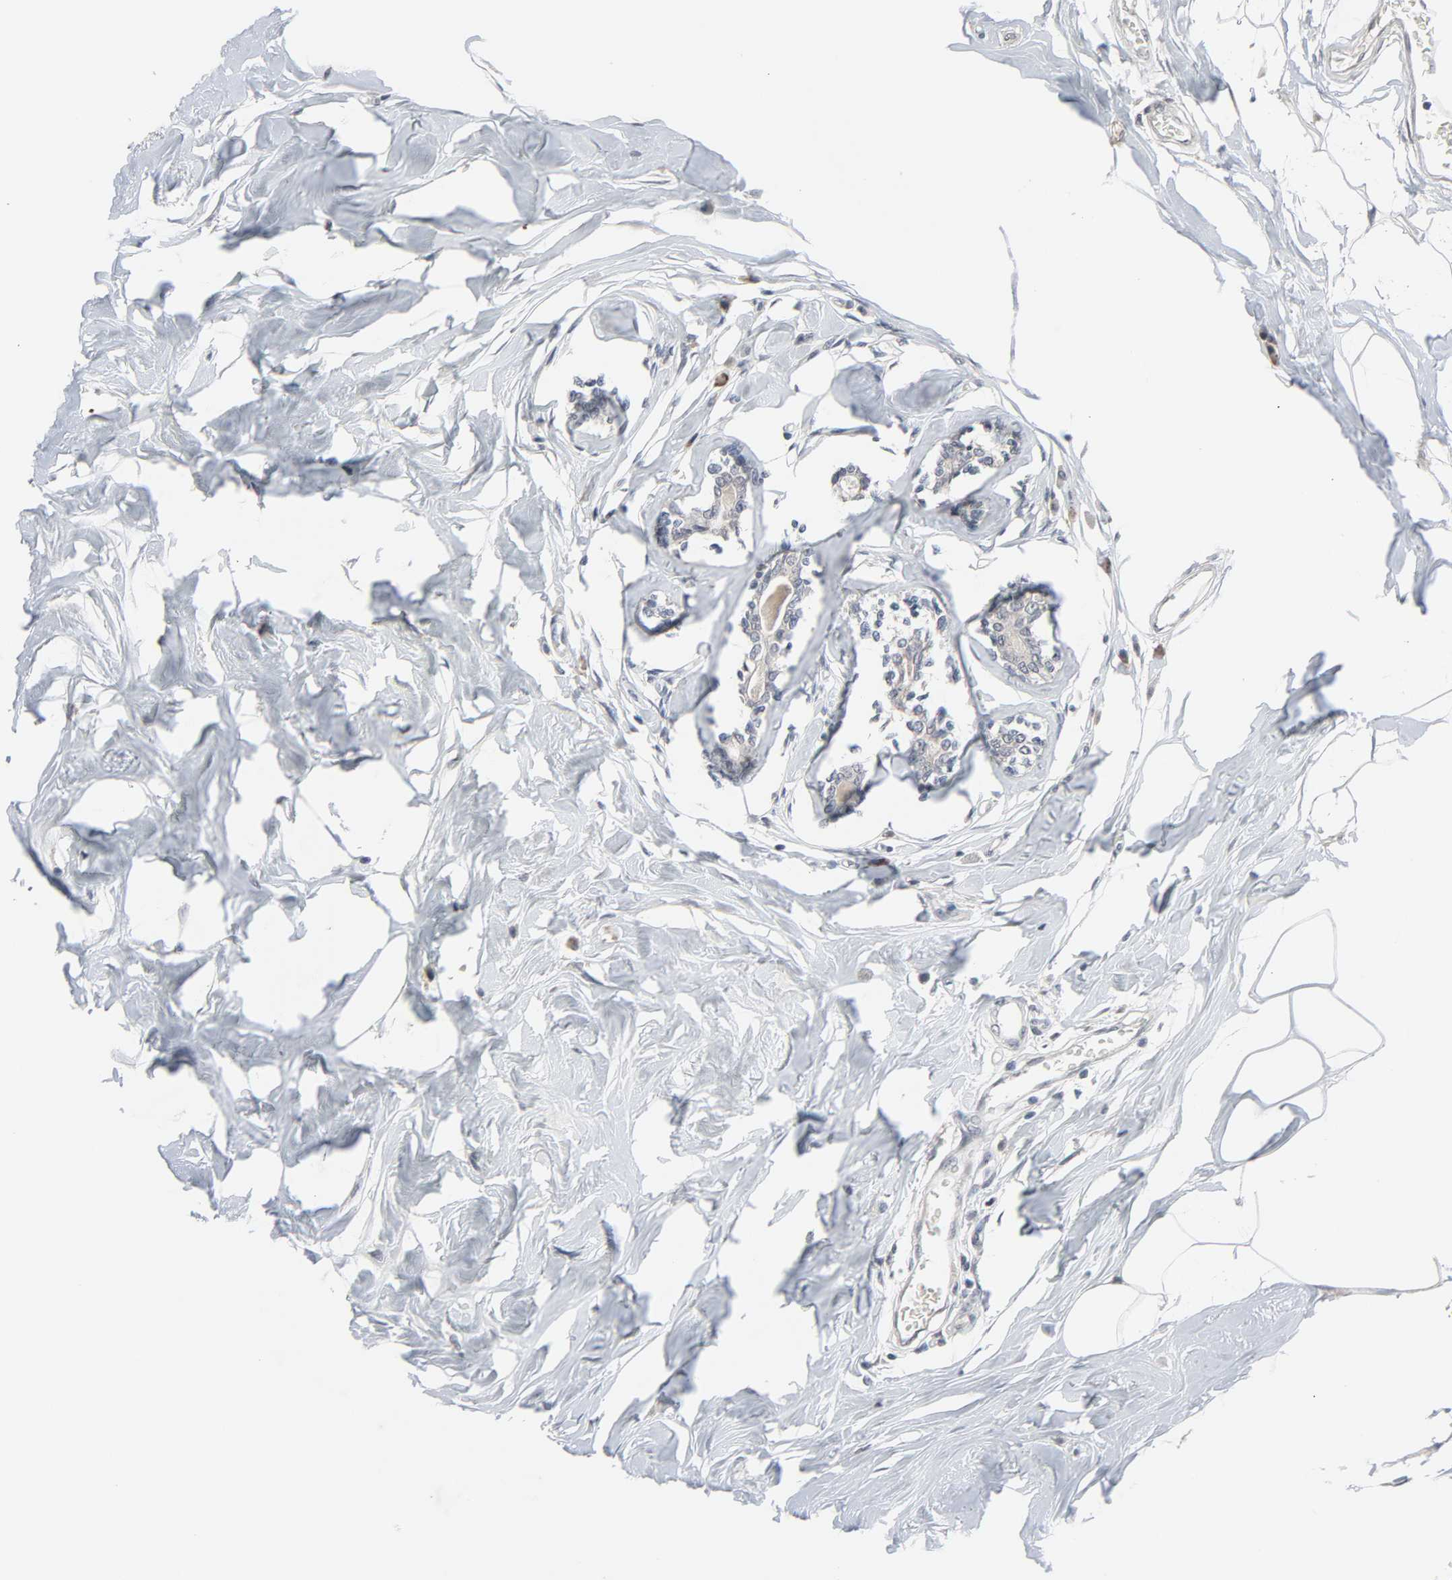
{"staining": {"intensity": "negative", "quantity": "none", "location": "none"}, "tissue": "breast cancer", "cell_type": "Tumor cells", "image_type": "cancer", "snomed": [{"axis": "morphology", "description": "Lobular carcinoma"}, {"axis": "topography", "description": "Breast"}], "caption": "Immunohistochemical staining of human lobular carcinoma (breast) displays no significant expression in tumor cells.", "gene": "MT3", "patient": {"sex": "female", "age": 51}}